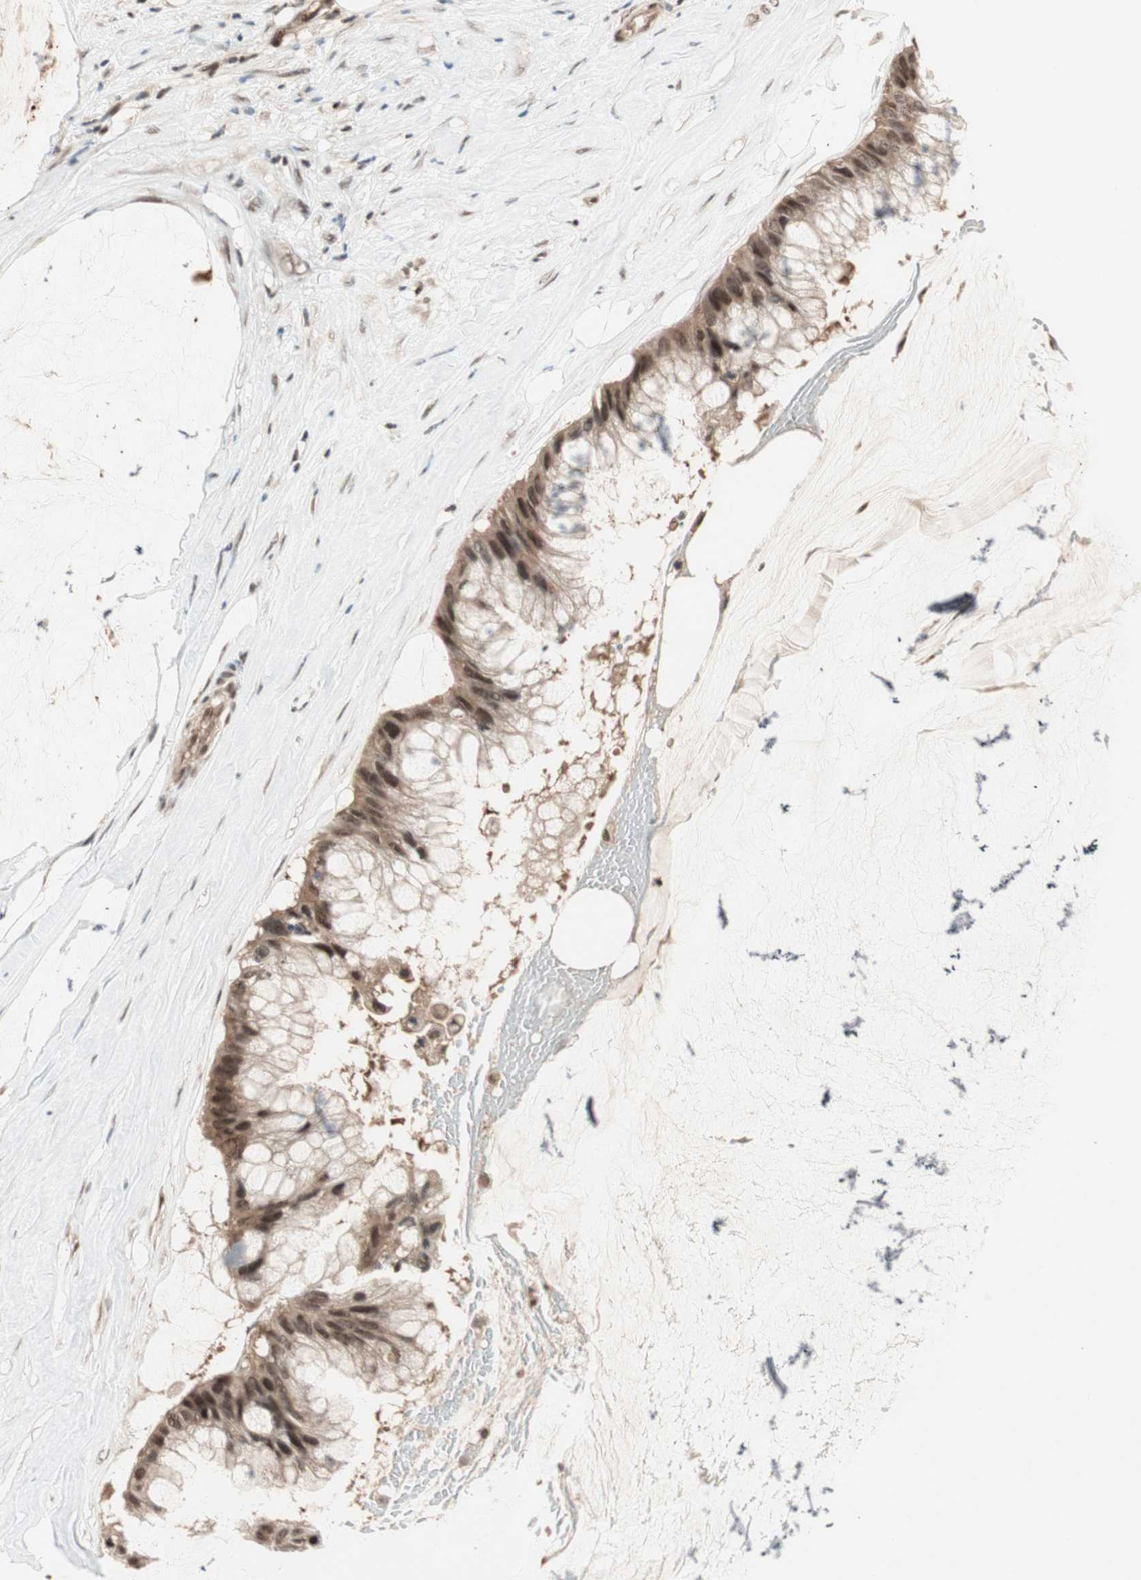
{"staining": {"intensity": "moderate", "quantity": ">75%", "location": "cytoplasmic/membranous,nuclear"}, "tissue": "ovarian cancer", "cell_type": "Tumor cells", "image_type": "cancer", "snomed": [{"axis": "morphology", "description": "Cystadenocarcinoma, mucinous, NOS"}, {"axis": "topography", "description": "Ovary"}], "caption": "This micrograph demonstrates immunohistochemistry staining of human ovarian cancer (mucinous cystadenocarcinoma), with medium moderate cytoplasmic/membranous and nuclear positivity in about >75% of tumor cells.", "gene": "ZNF701", "patient": {"sex": "female", "age": 39}}